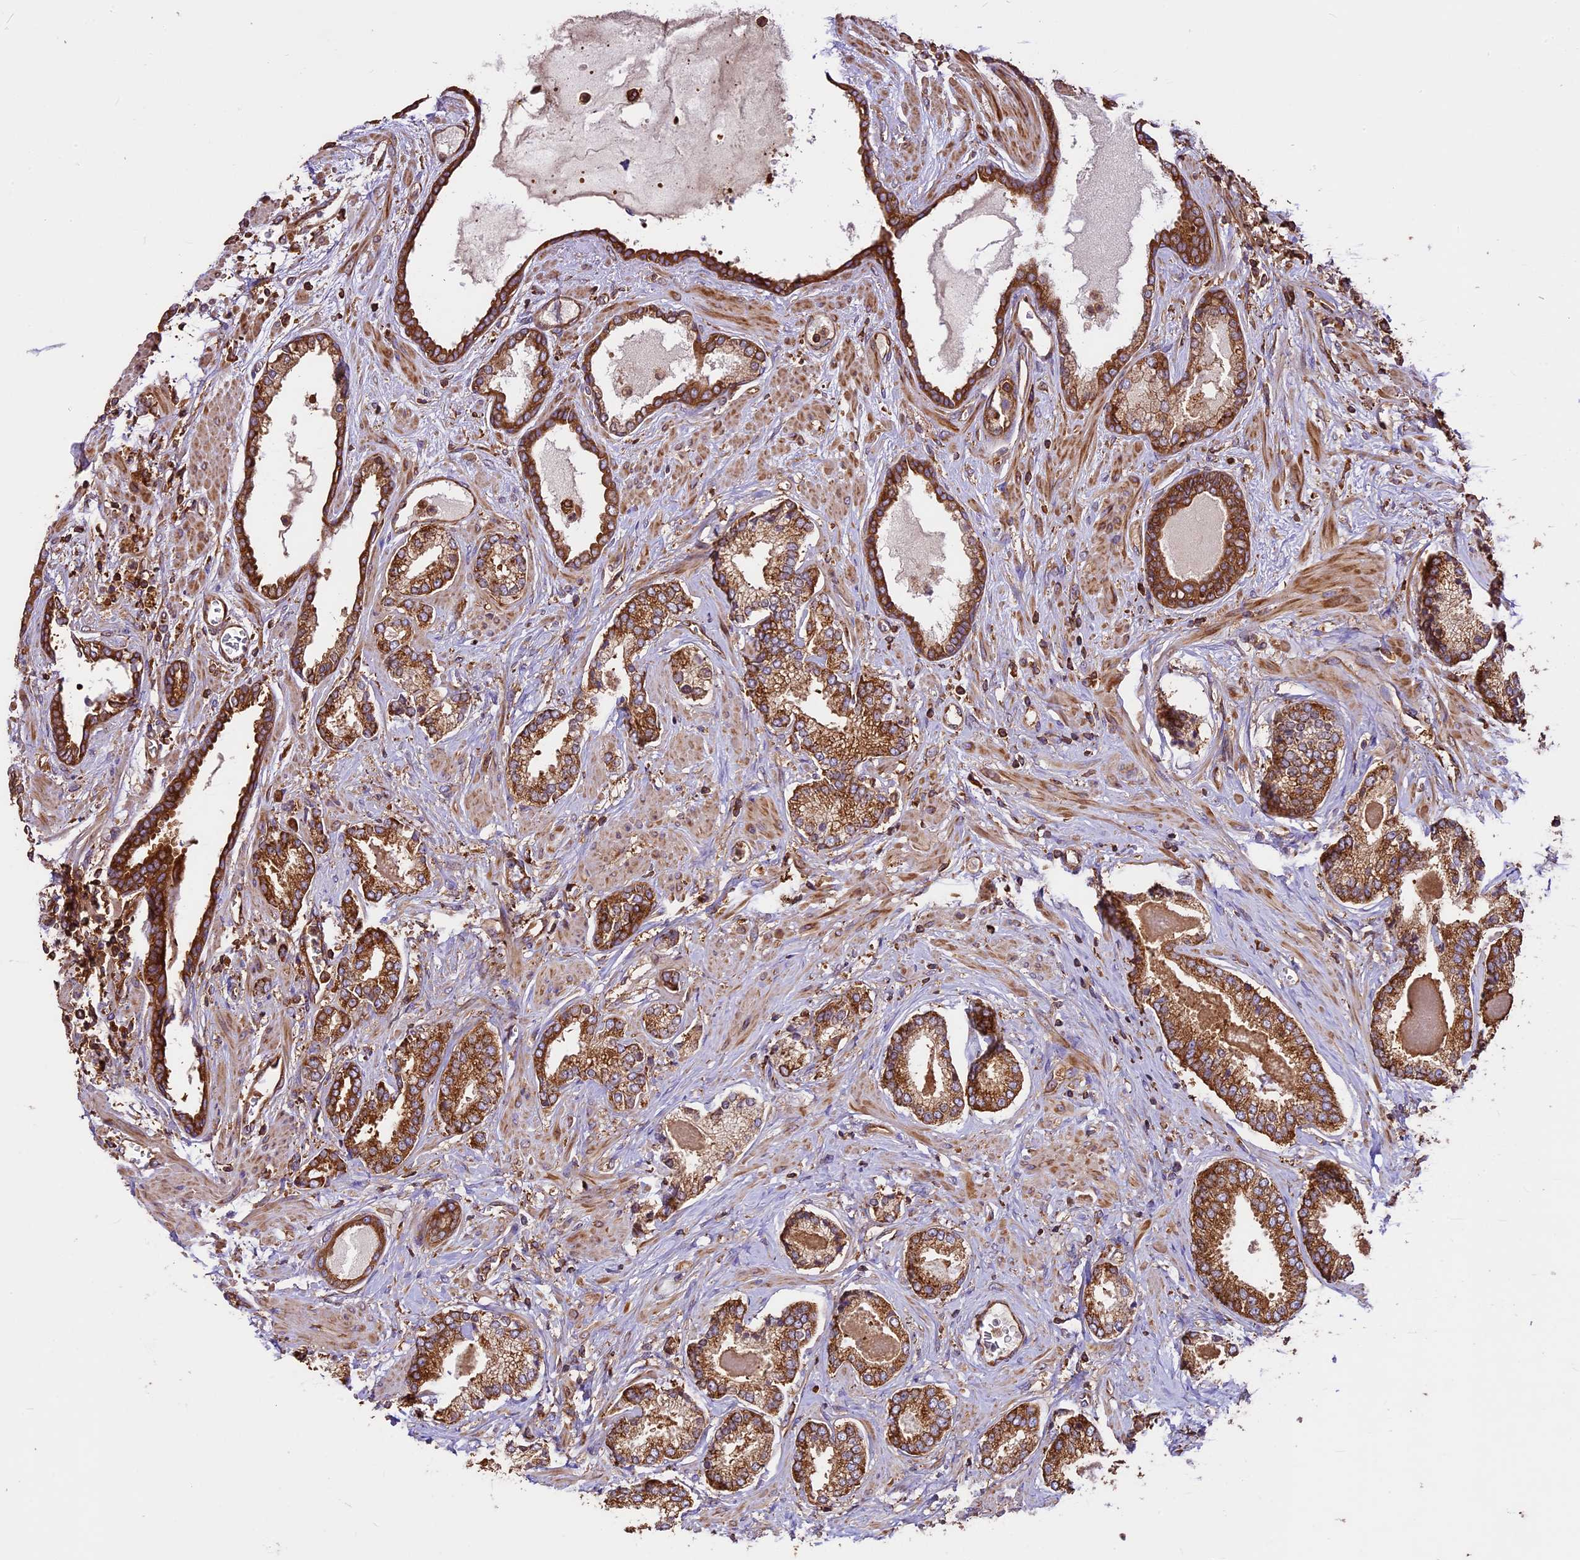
{"staining": {"intensity": "strong", "quantity": ">75%", "location": "cytoplasmic/membranous"}, "tissue": "prostate cancer", "cell_type": "Tumor cells", "image_type": "cancer", "snomed": [{"axis": "morphology", "description": "Adenocarcinoma, Low grade"}, {"axis": "topography", "description": "Prostate"}], "caption": "Immunohistochemical staining of human prostate cancer (low-grade adenocarcinoma) shows high levels of strong cytoplasmic/membranous expression in approximately >75% of tumor cells.", "gene": "KARS1", "patient": {"sex": "male", "age": 70}}